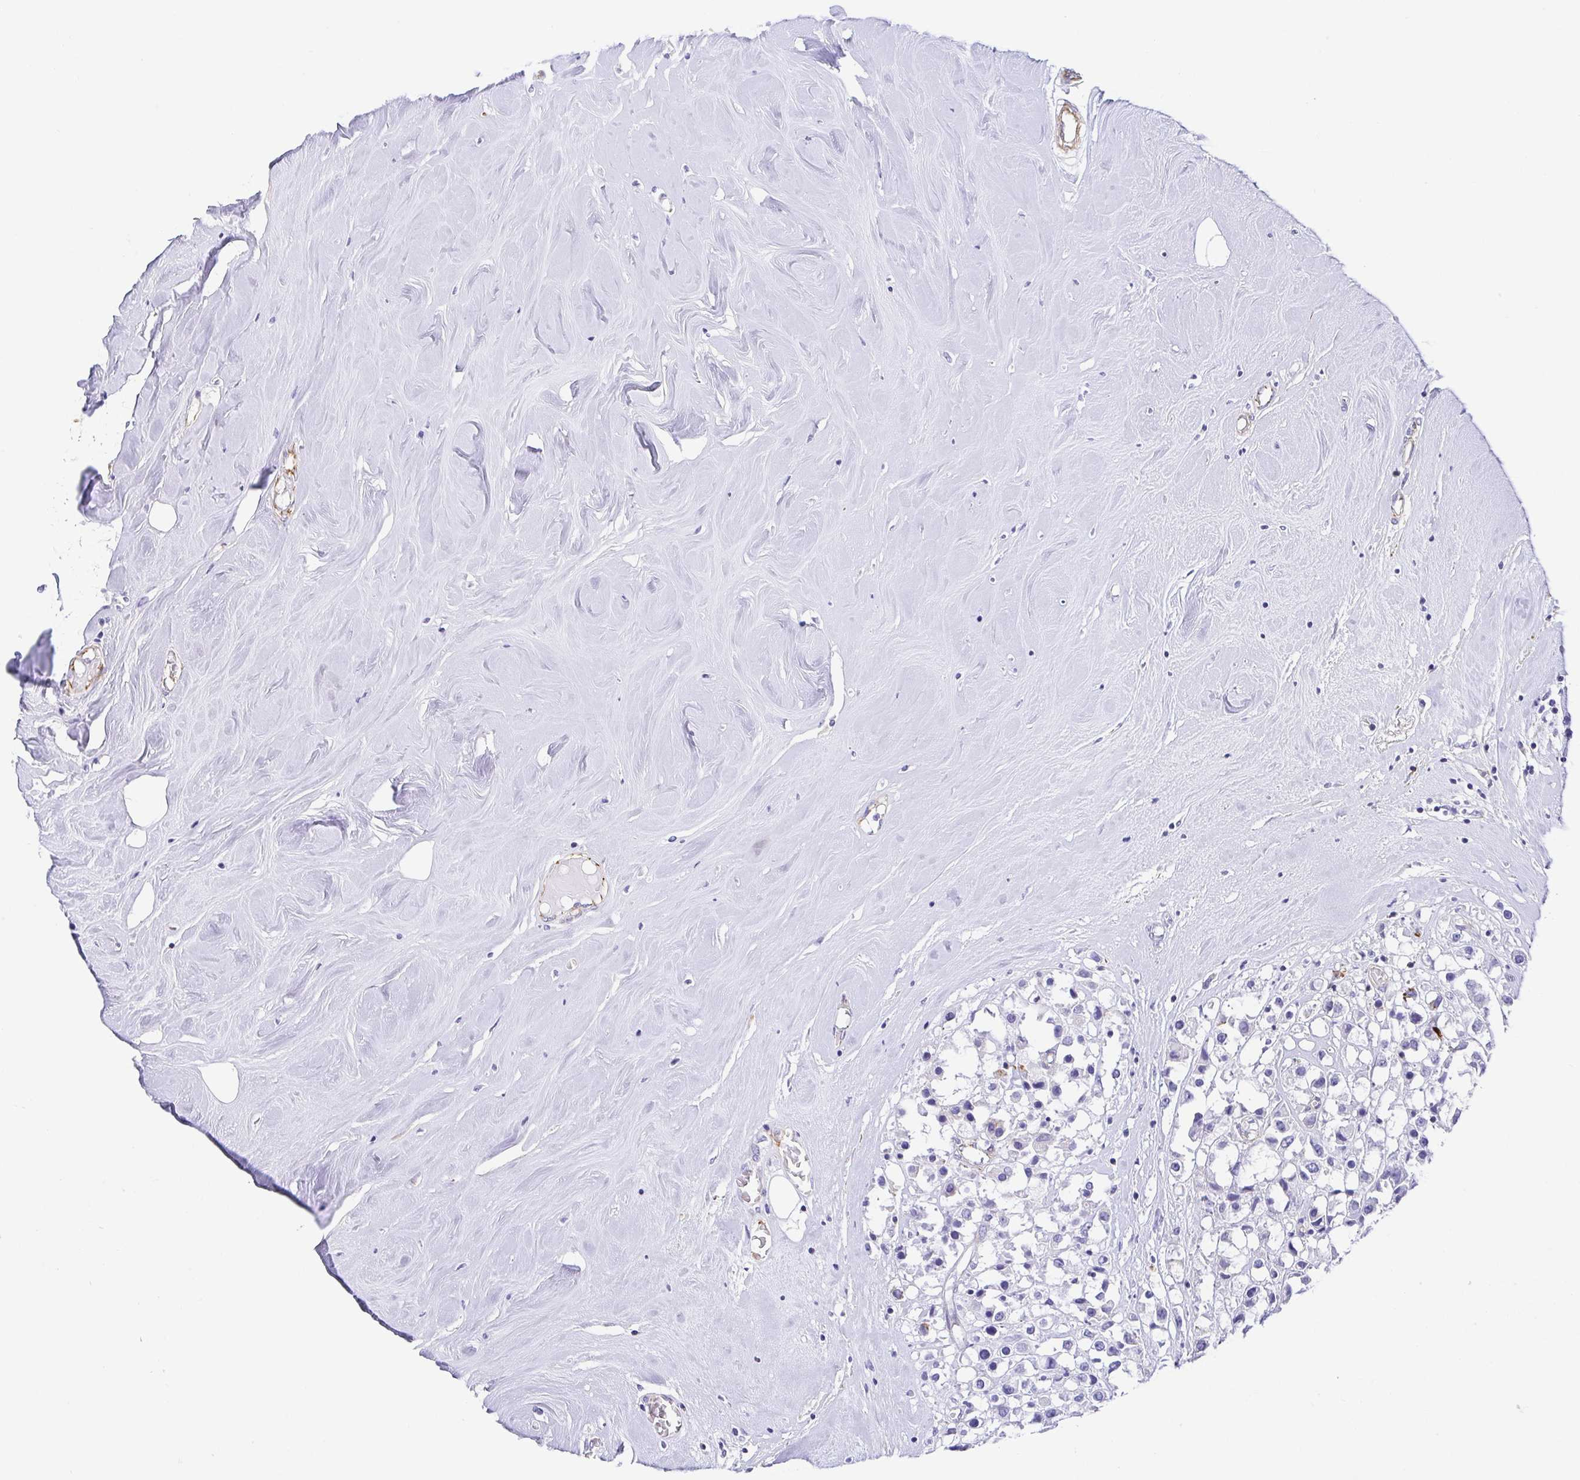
{"staining": {"intensity": "negative", "quantity": "none", "location": "none"}, "tissue": "breast cancer", "cell_type": "Tumor cells", "image_type": "cancer", "snomed": [{"axis": "morphology", "description": "Duct carcinoma"}, {"axis": "topography", "description": "Breast"}], "caption": "This micrograph is of intraductal carcinoma (breast) stained with IHC to label a protein in brown with the nuclei are counter-stained blue. There is no staining in tumor cells.", "gene": "TRAM2", "patient": {"sex": "female", "age": 61}}